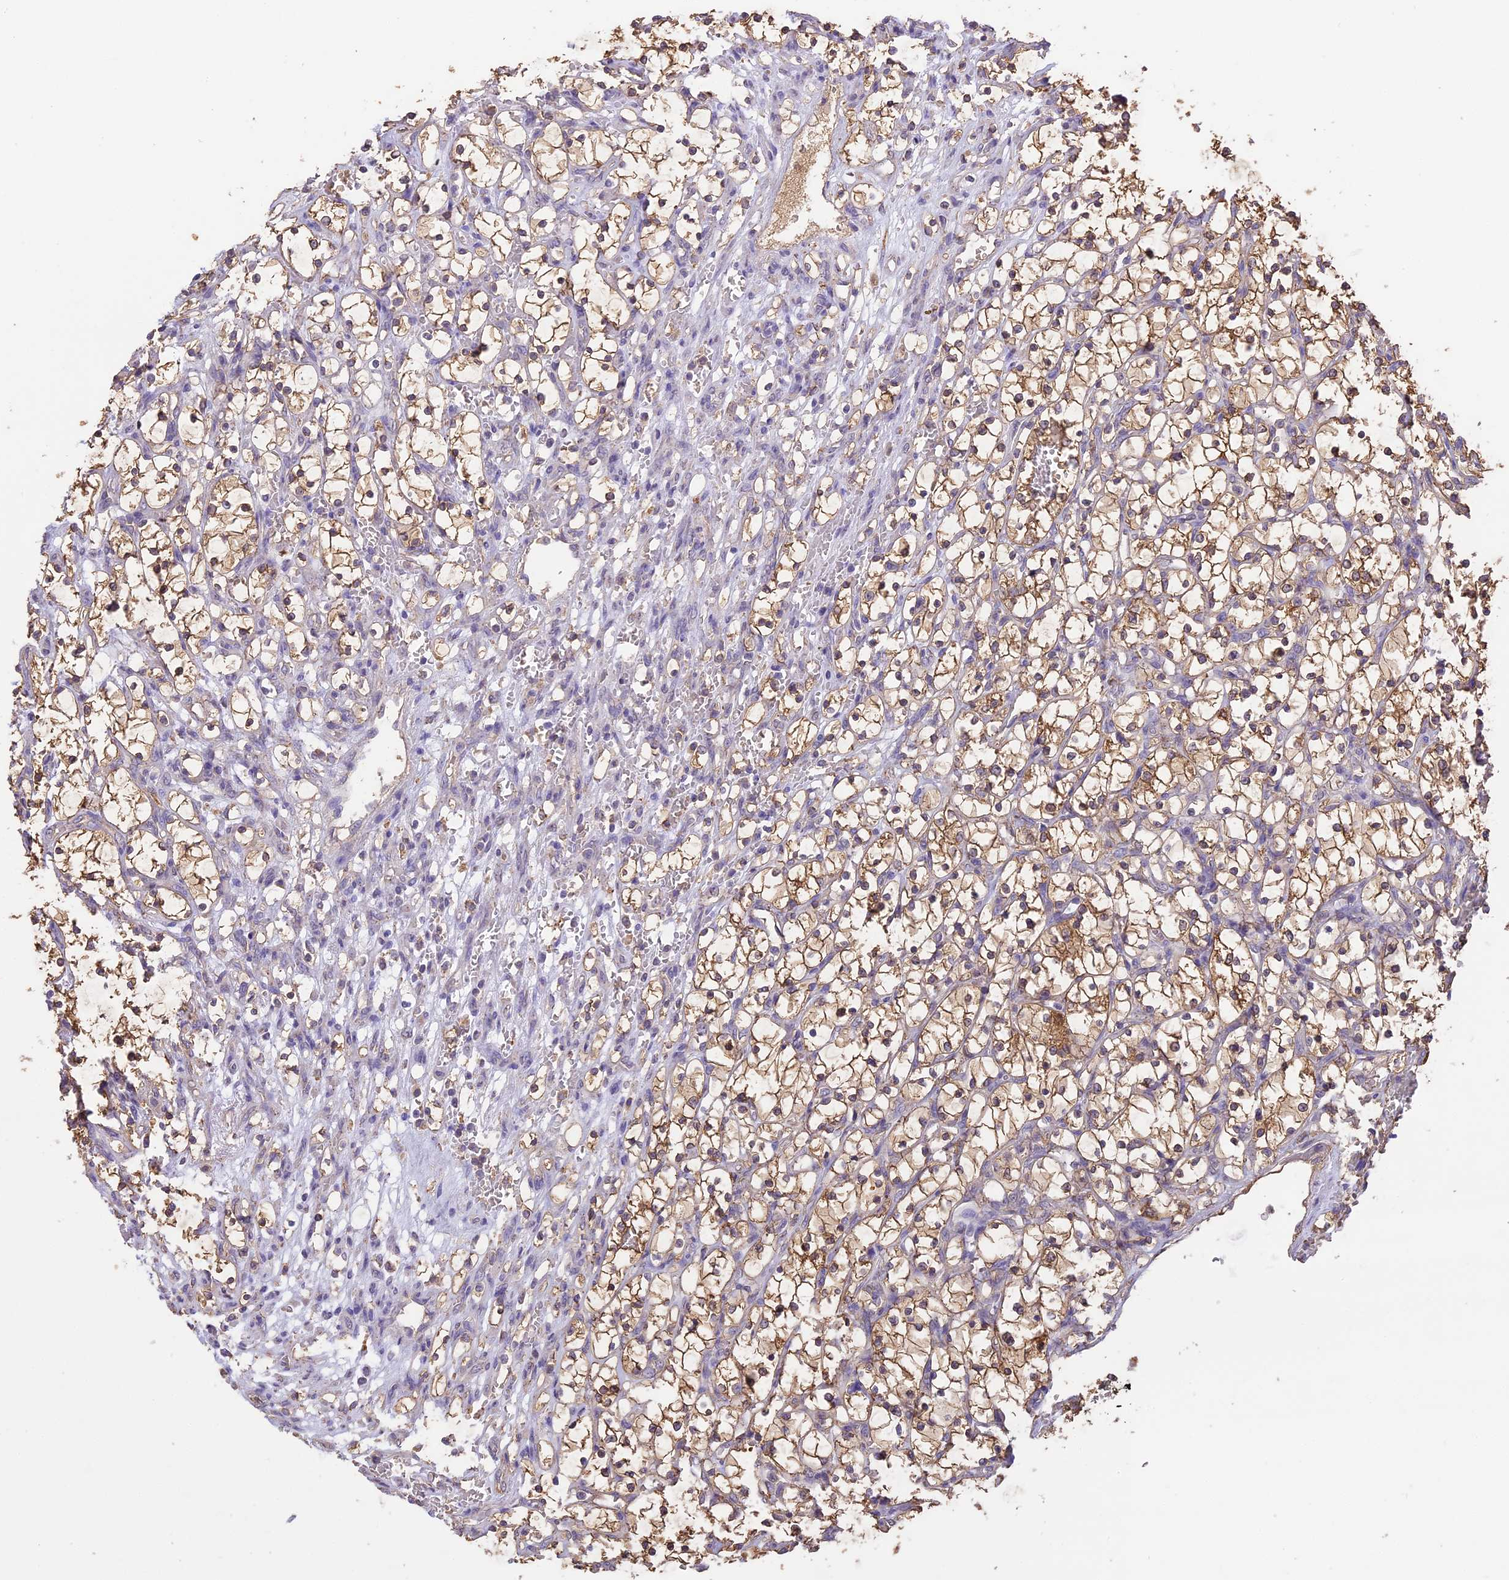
{"staining": {"intensity": "moderate", "quantity": ">75%", "location": "cytoplasmic/membranous"}, "tissue": "renal cancer", "cell_type": "Tumor cells", "image_type": "cancer", "snomed": [{"axis": "morphology", "description": "Adenocarcinoma, NOS"}, {"axis": "topography", "description": "Kidney"}], "caption": "Immunohistochemistry (IHC) micrograph of neoplastic tissue: human adenocarcinoma (renal) stained using immunohistochemistry demonstrates medium levels of moderate protein expression localized specifically in the cytoplasmic/membranous of tumor cells, appearing as a cytoplasmic/membranous brown color.", "gene": "ARHGAP19", "patient": {"sex": "female", "age": 69}}